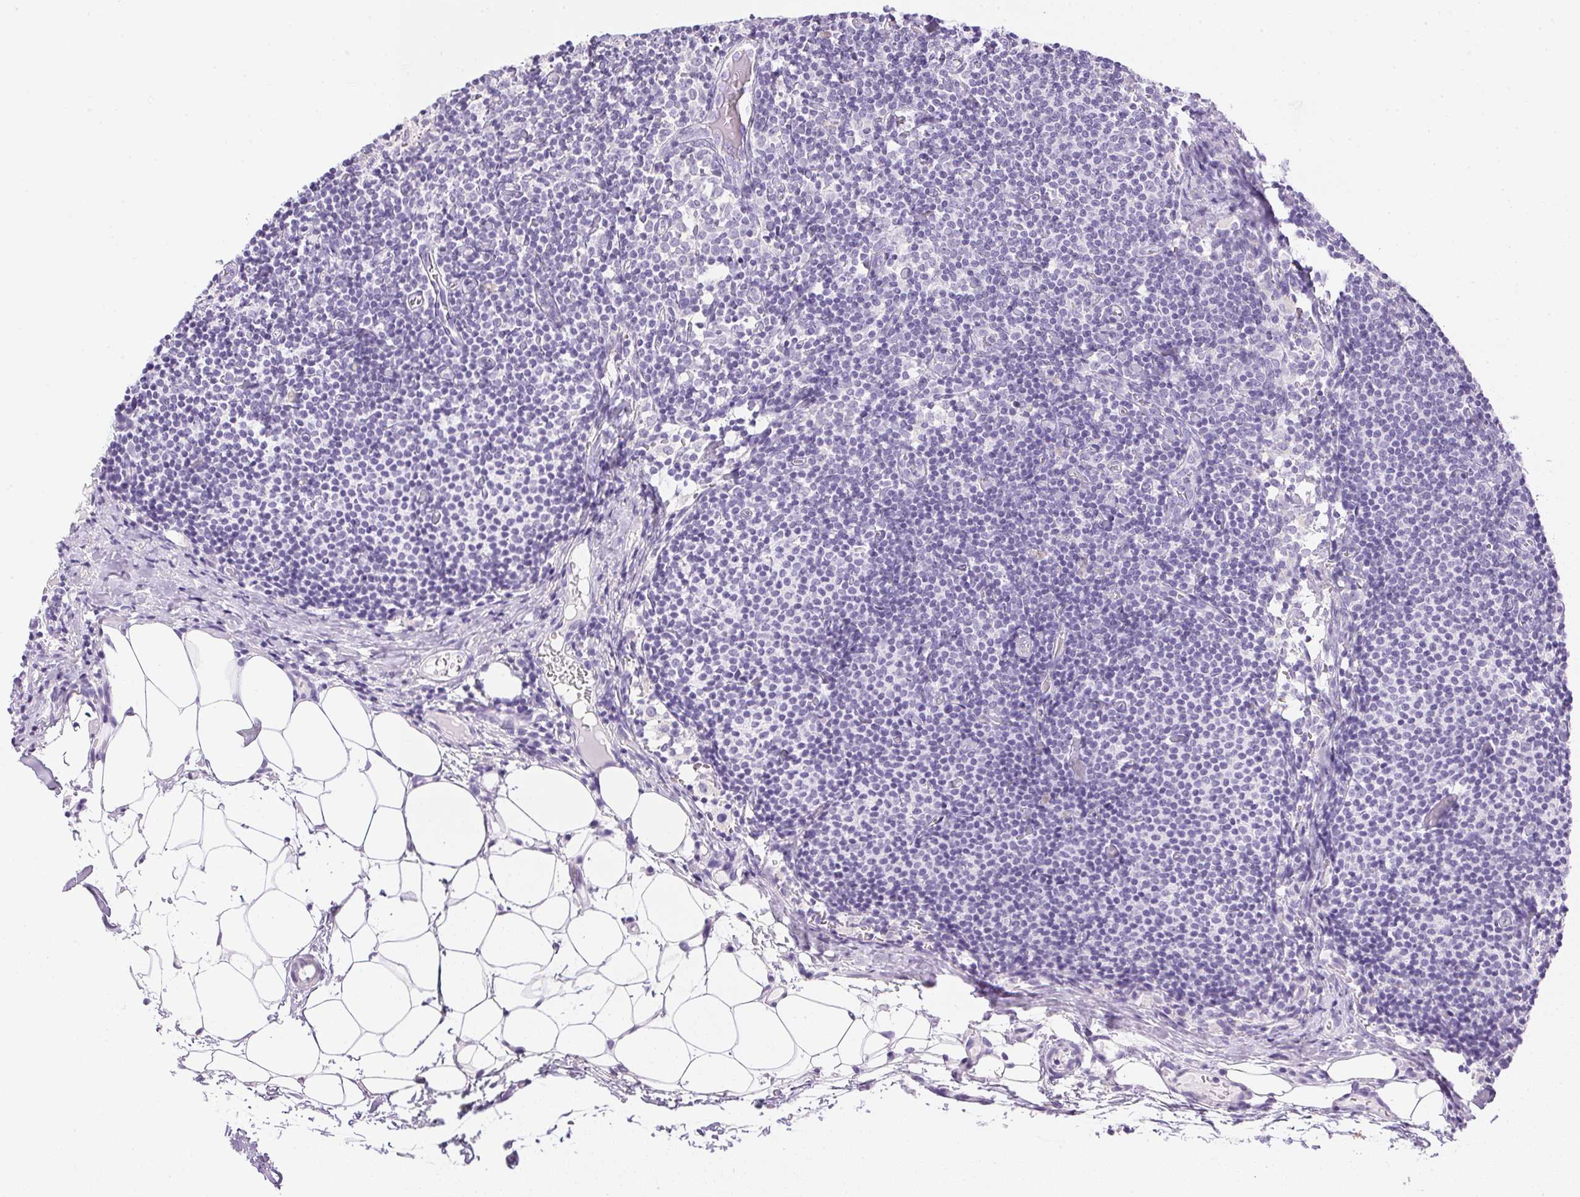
{"staining": {"intensity": "negative", "quantity": "none", "location": "none"}, "tissue": "lymph node", "cell_type": "Germinal center cells", "image_type": "normal", "snomed": [{"axis": "morphology", "description": "Normal tissue, NOS"}, {"axis": "topography", "description": "Lymph node"}], "caption": "Immunohistochemistry image of unremarkable human lymph node stained for a protein (brown), which displays no positivity in germinal center cells.", "gene": "ATP6V1G3", "patient": {"sex": "female", "age": 41}}